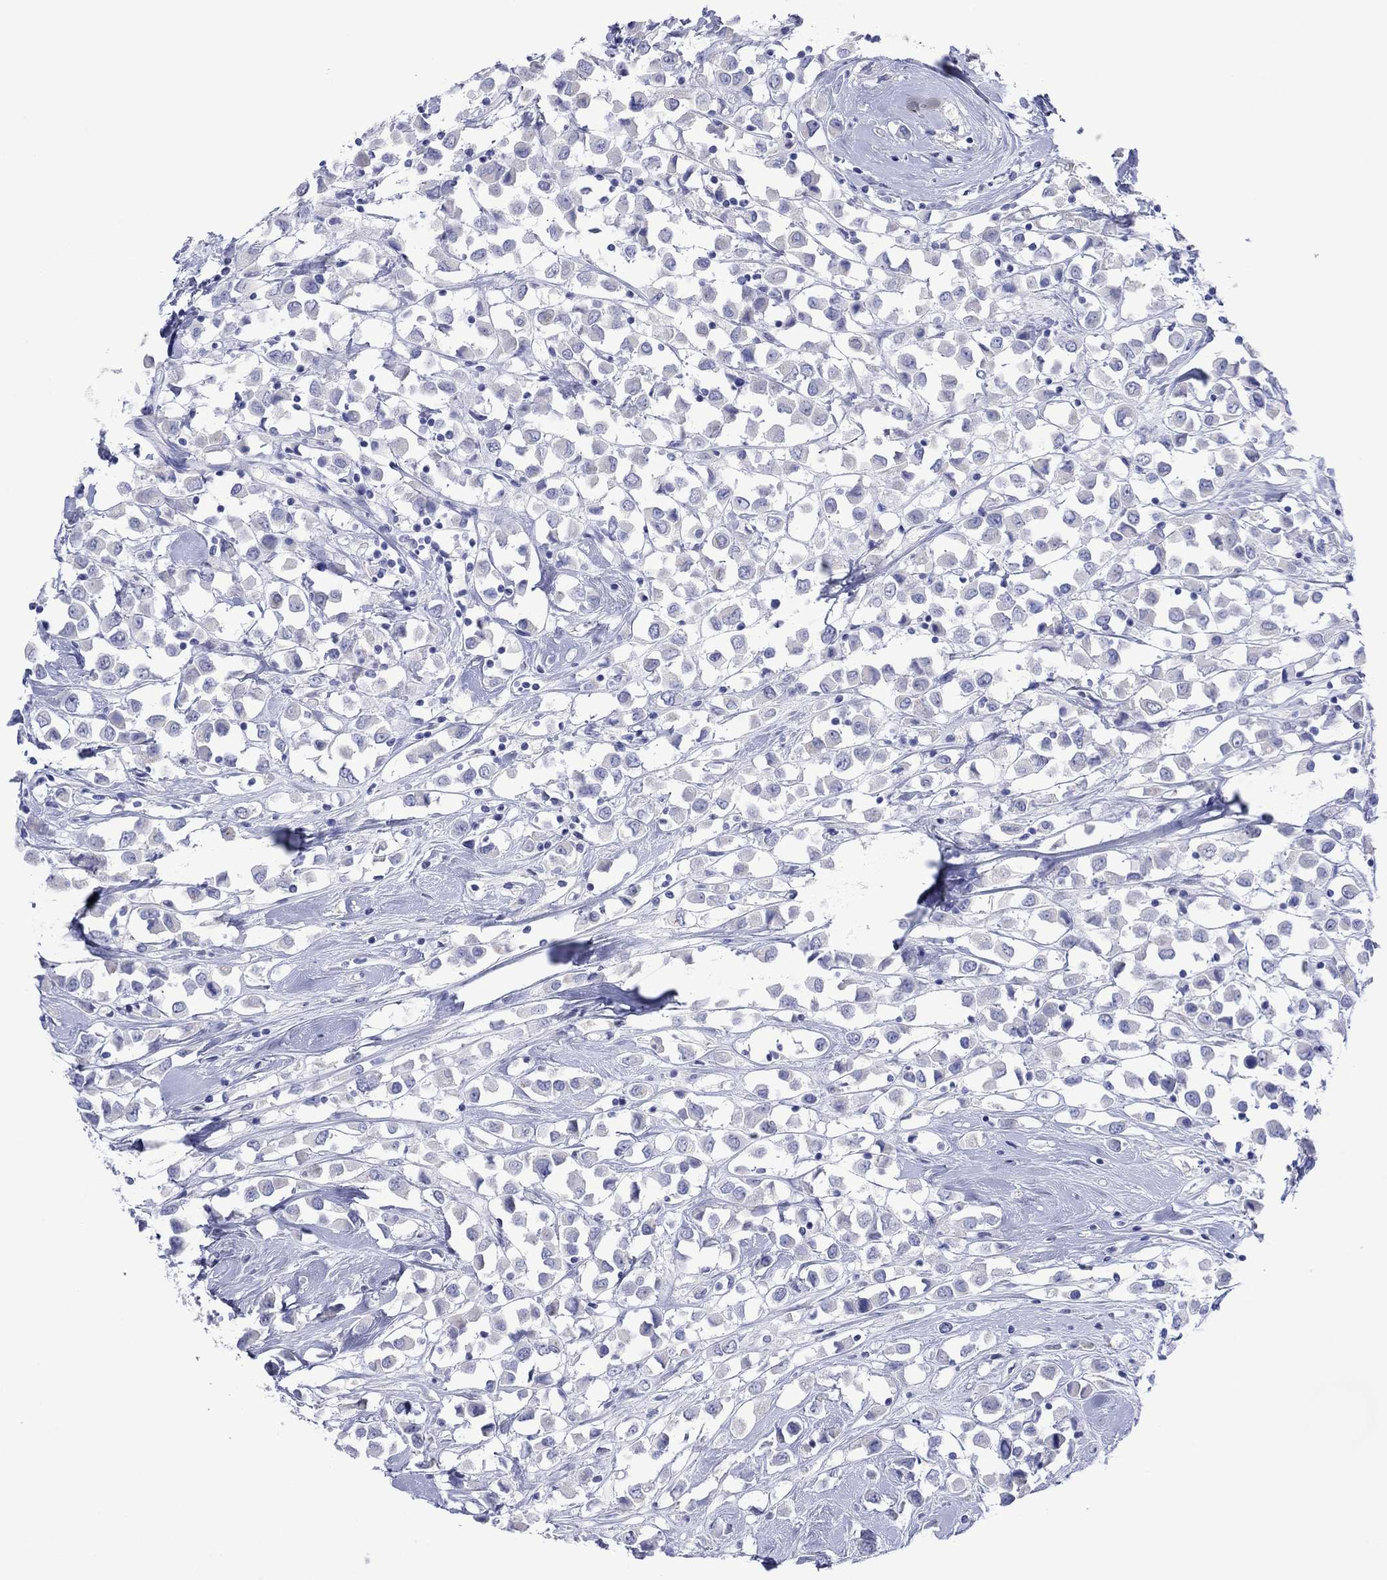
{"staining": {"intensity": "negative", "quantity": "none", "location": "none"}, "tissue": "breast cancer", "cell_type": "Tumor cells", "image_type": "cancer", "snomed": [{"axis": "morphology", "description": "Duct carcinoma"}, {"axis": "topography", "description": "Breast"}], "caption": "Tumor cells are negative for protein expression in human breast cancer. The staining is performed using DAB brown chromogen with nuclei counter-stained in using hematoxylin.", "gene": "MLANA", "patient": {"sex": "female", "age": 61}}